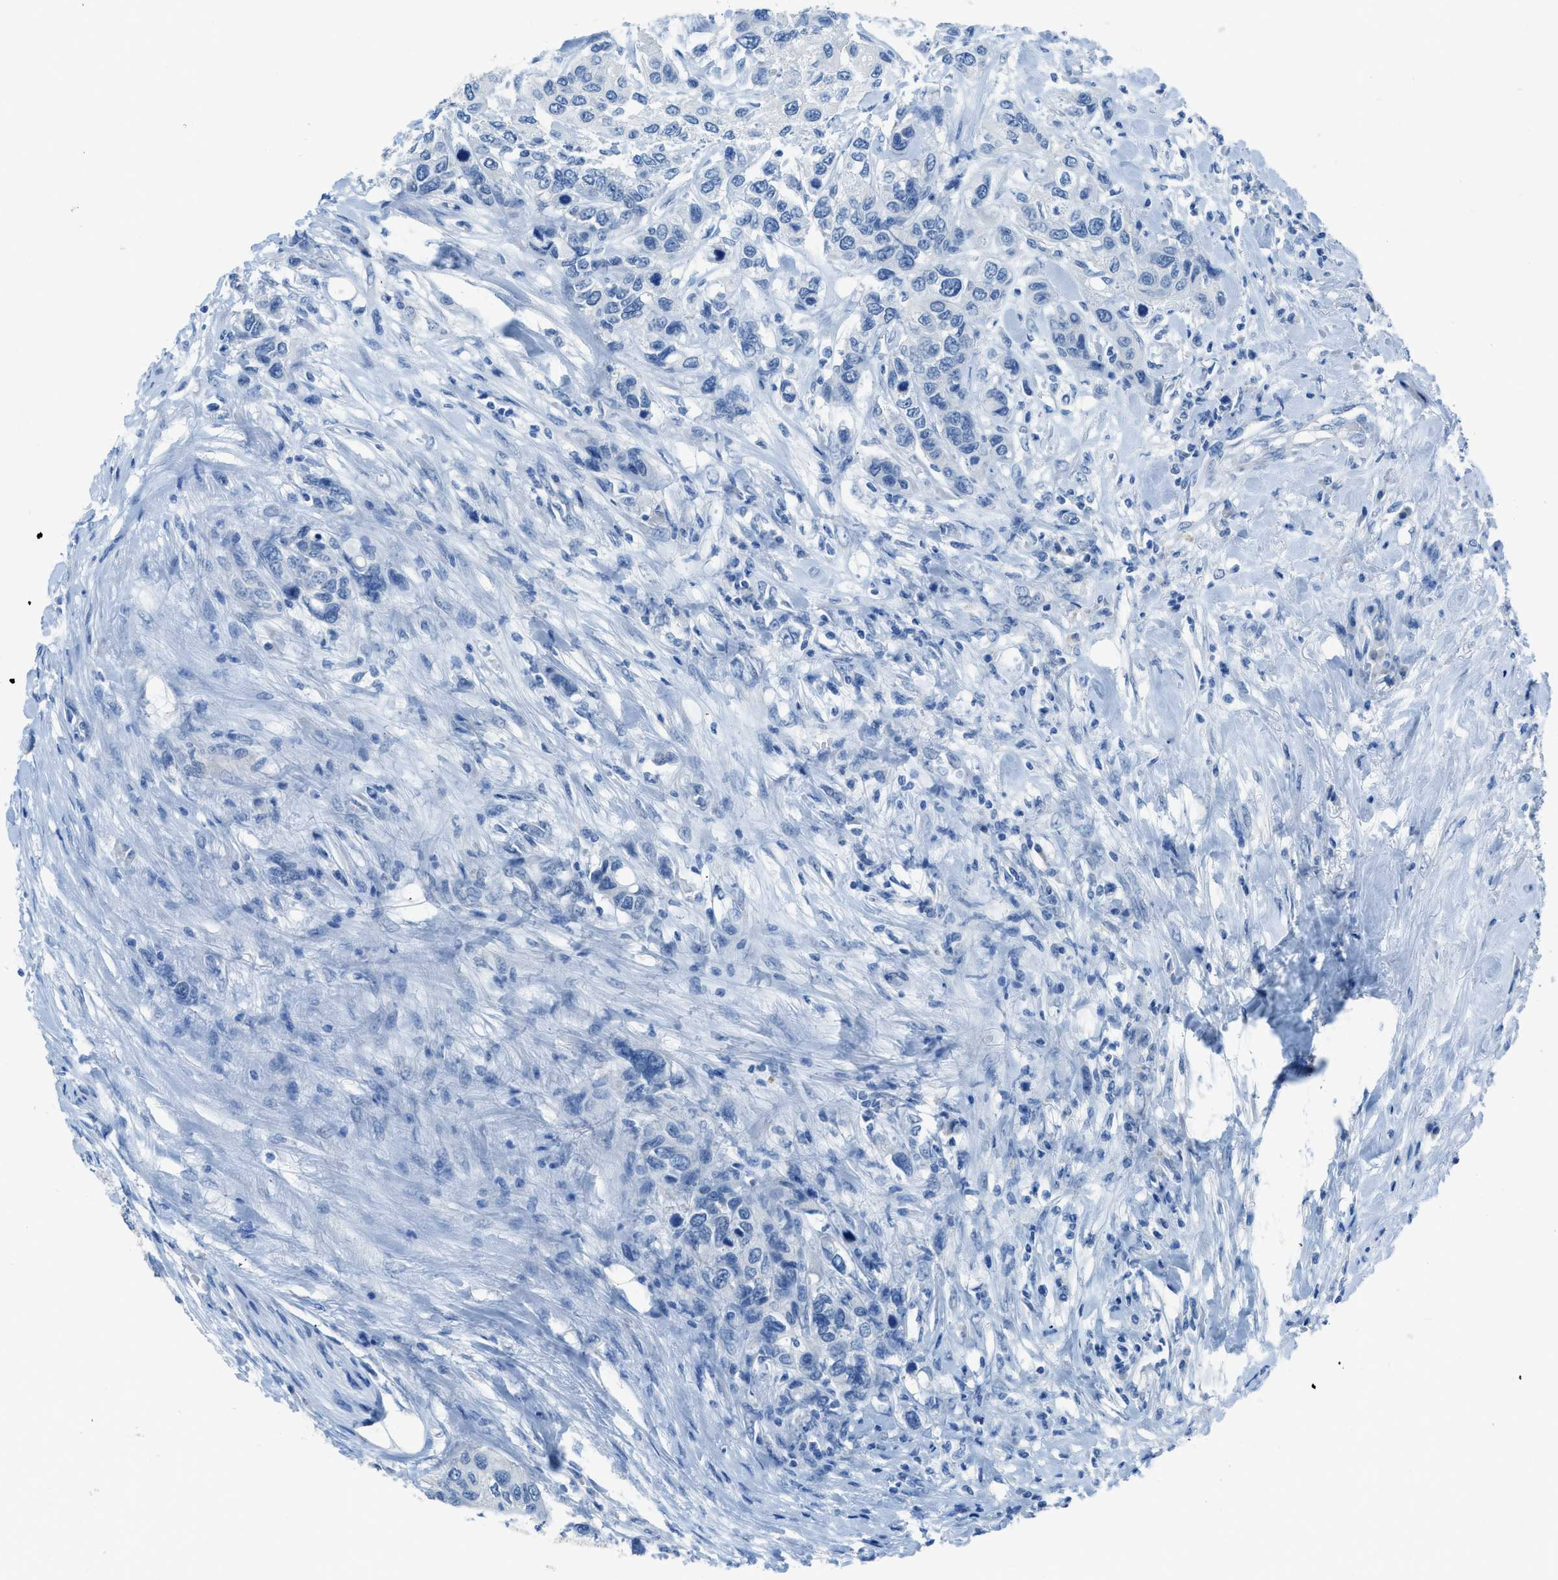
{"staining": {"intensity": "negative", "quantity": "none", "location": "none"}, "tissue": "urothelial cancer", "cell_type": "Tumor cells", "image_type": "cancer", "snomed": [{"axis": "morphology", "description": "Urothelial carcinoma, High grade"}, {"axis": "topography", "description": "Urinary bladder"}], "caption": "Tumor cells are negative for protein expression in human urothelial cancer.", "gene": "ACAN", "patient": {"sex": "female", "age": 56}}